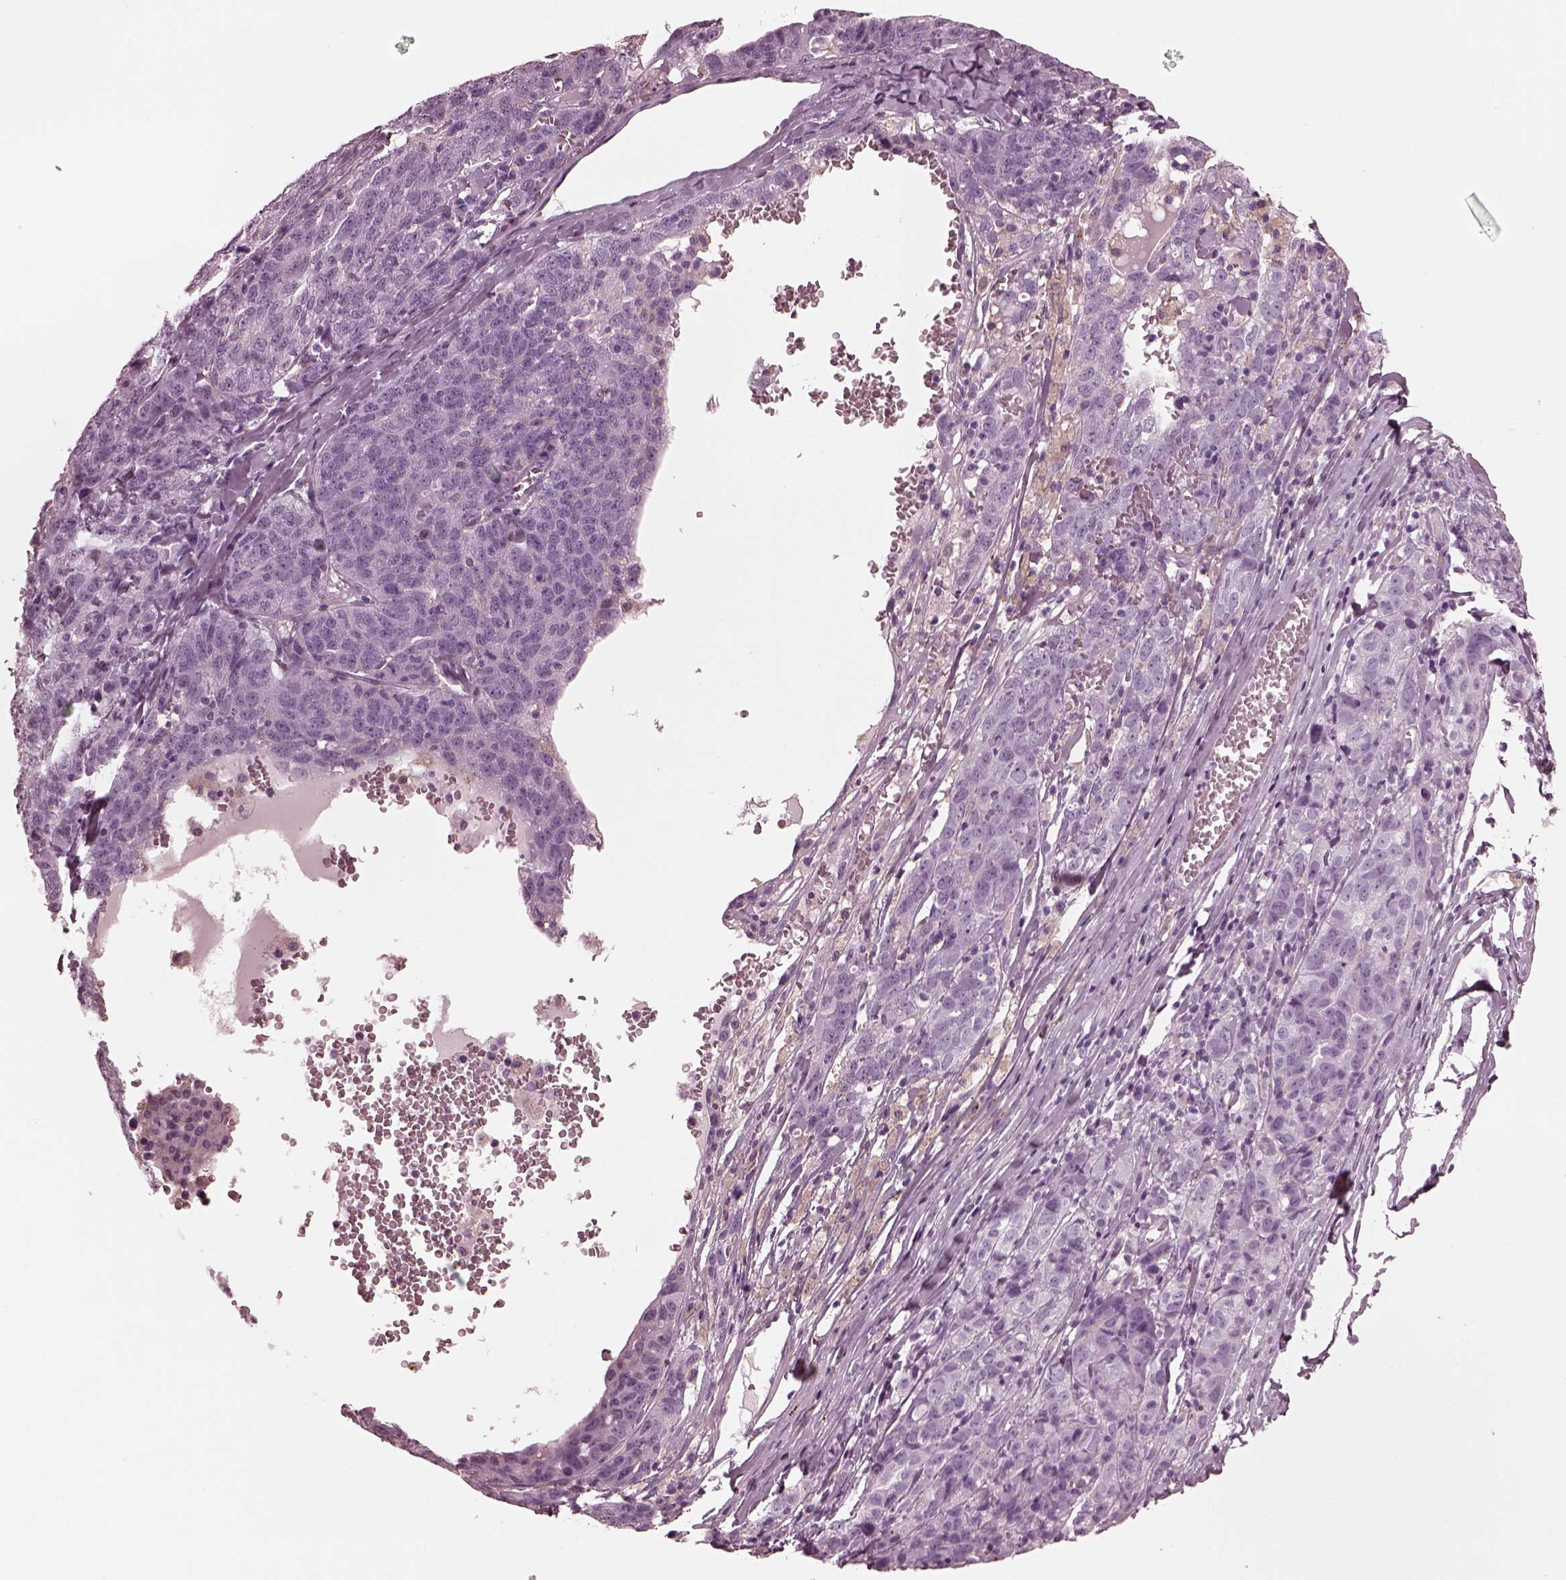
{"staining": {"intensity": "negative", "quantity": "none", "location": "none"}, "tissue": "ovarian cancer", "cell_type": "Tumor cells", "image_type": "cancer", "snomed": [{"axis": "morphology", "description": "Cystadenocarcinoma, serous, NOS"}, {"axis": "topography", "description": "Ovary"}], "caption": "A histopathology image of ovarian cancer stained for a protein reveals no brown staining in tumor cells.", "gene": "CGA", "patient": {"sex": "female", "age": 71}}